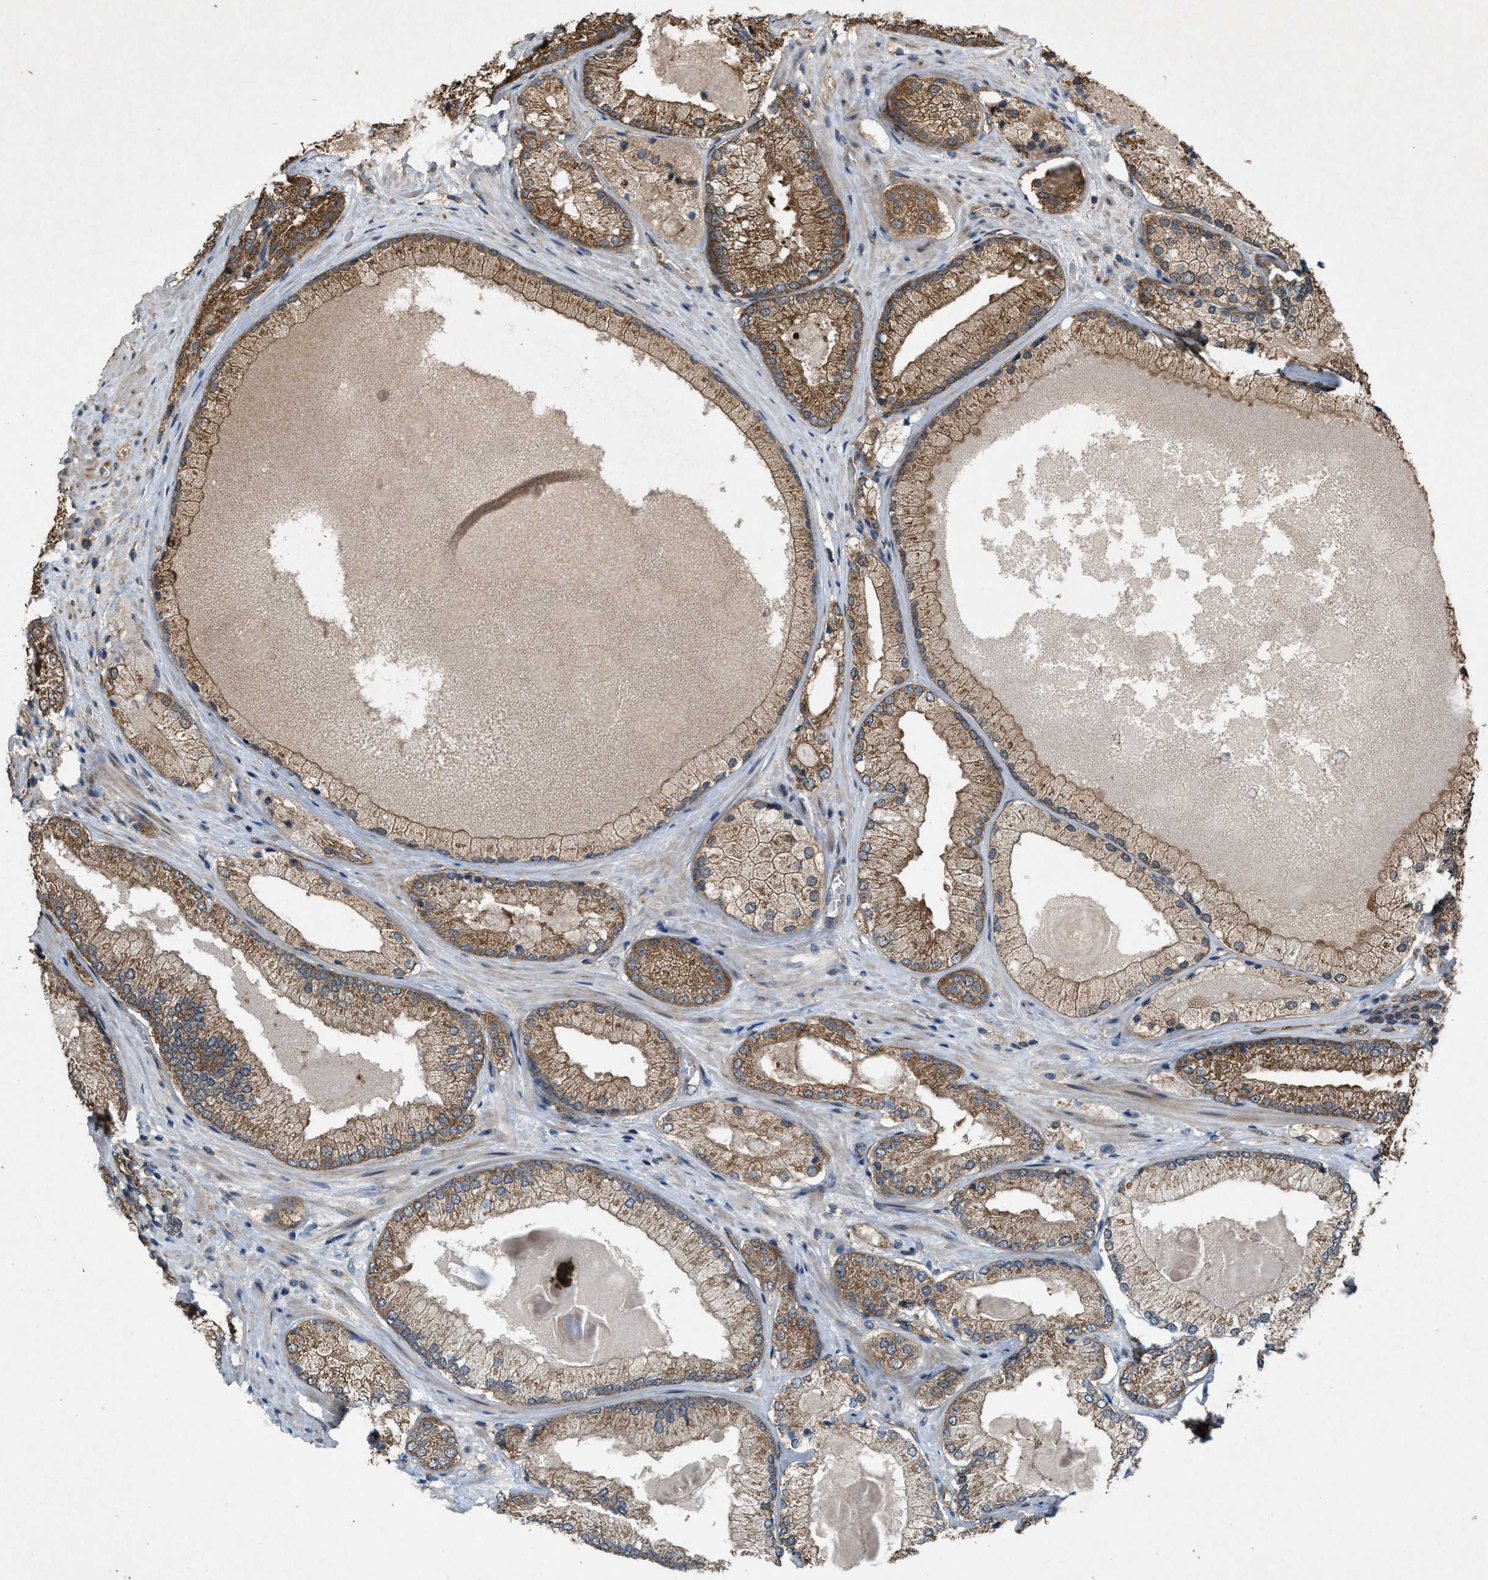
{"staining": {"intensity": "moderate", "quantity": ">75%", "location": "cytoplasmic/membranous"}, "tissue": "prostate cancer", "cell_type": "Tumor cells", "image_type": "cancer", "snomed": [{"axis": "morphology", "description": "Adenocarcinoma, Low grade"}, {"axis": "topography", "description": "Prostate"}], "caption": "A brown stain shows moderate cytoplasmic/membranous expression of a protein in prostate adenocarcinoma (low-grade) tumor cells. (Stains: DAB in brown, nuclei in blue, Microscopy: brightfield microscopy at high magnification).", "gene": "ARHGEF5", "patient": {"sex": "male", "age": 65}}